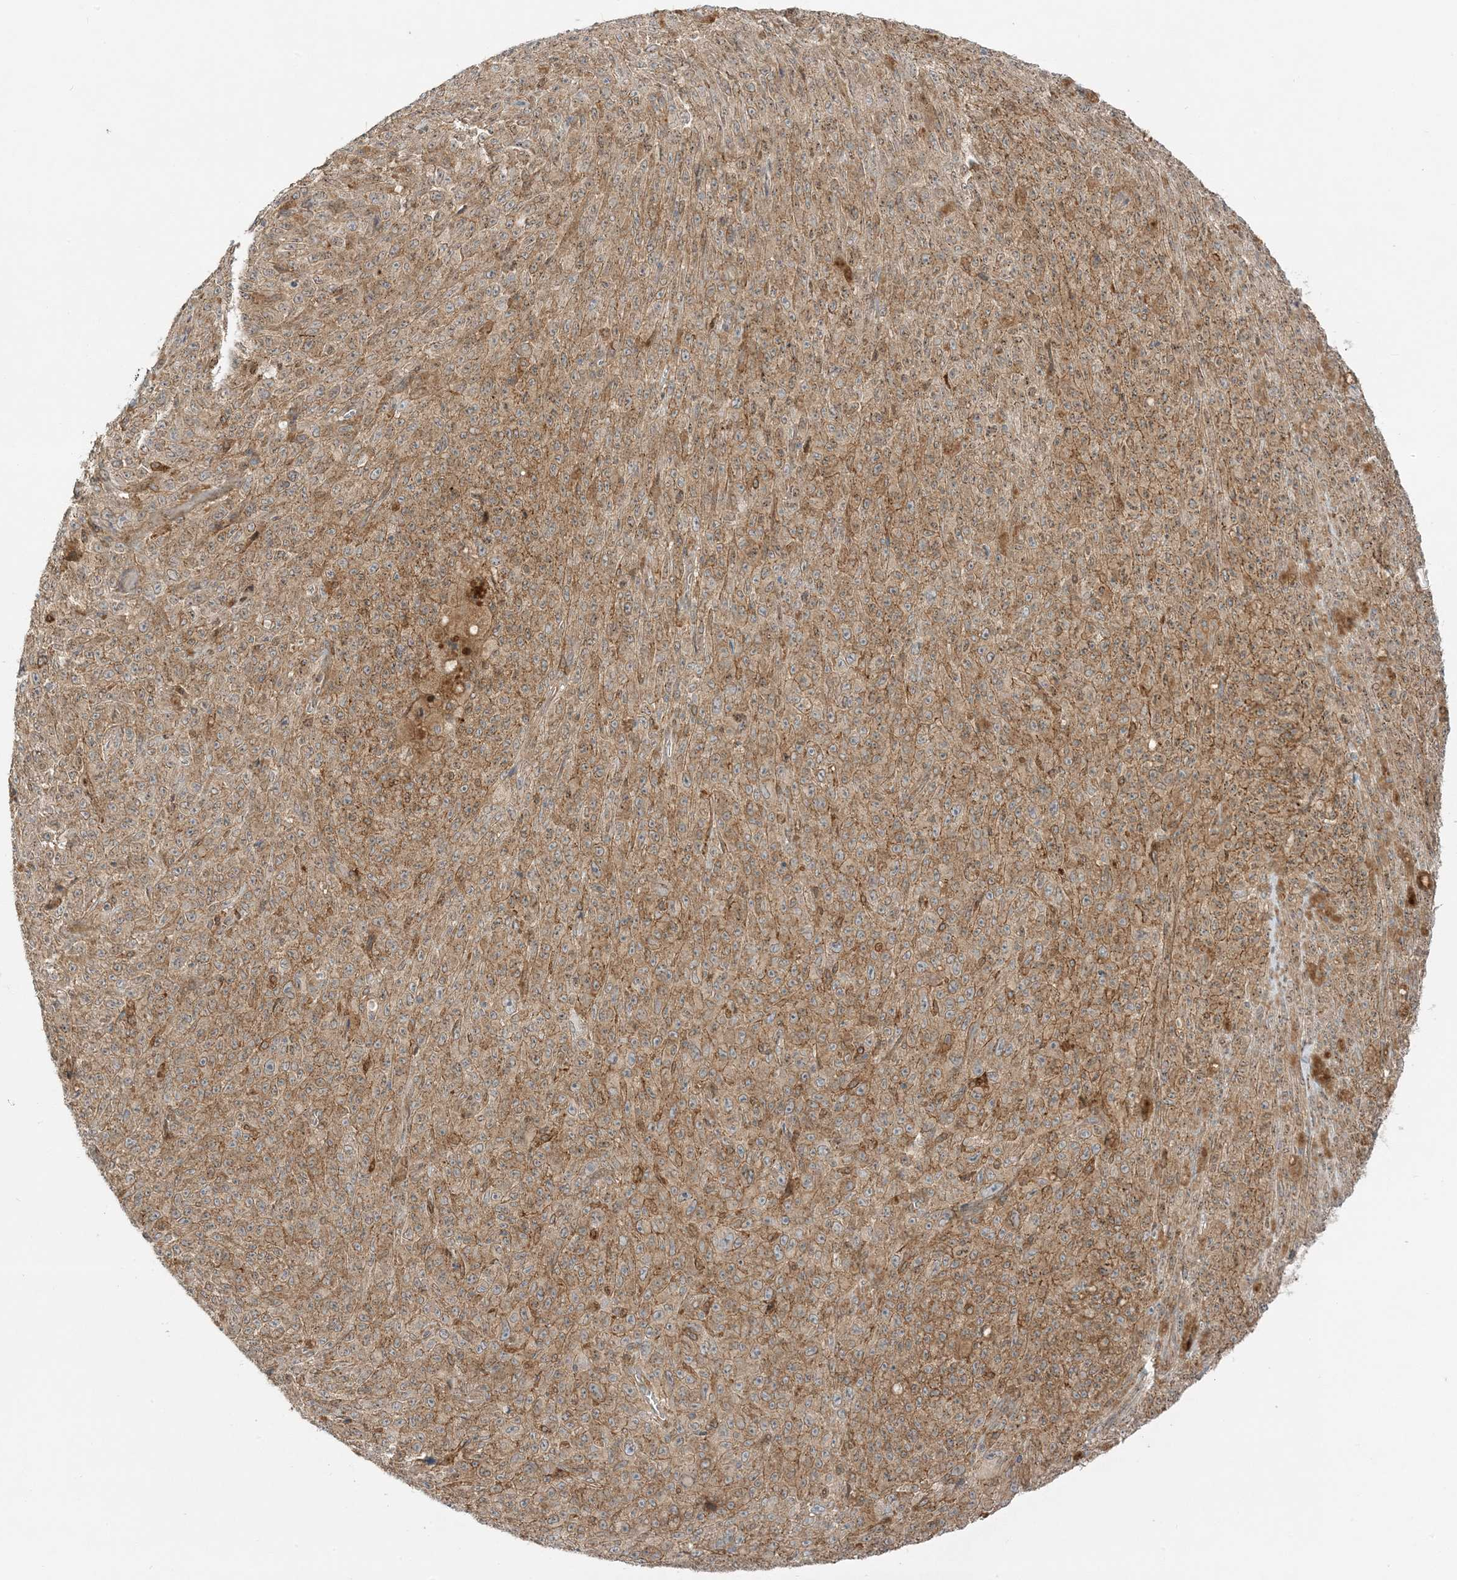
{"staining": {"intensity": "moderate", "quantity": ">75%", "location": "cytoplasmic/membranous"}, "tissue": "melanoma", "cell_type": "Tumor cells", "image_type": "cancer", "snomed": [{"axis": "morphology", "description": "Malignant melanoma, NOS"}, {"axis": "topography", "description": "Skin"}], "caption": "The photomicrograph shows a brown stain indicating the presence of a protein in the cytoplasmic/membranous of tumor cells in malignant melanoma.", "gene": "SCARF2", "patient": {"sex": "female", "age": 82}}